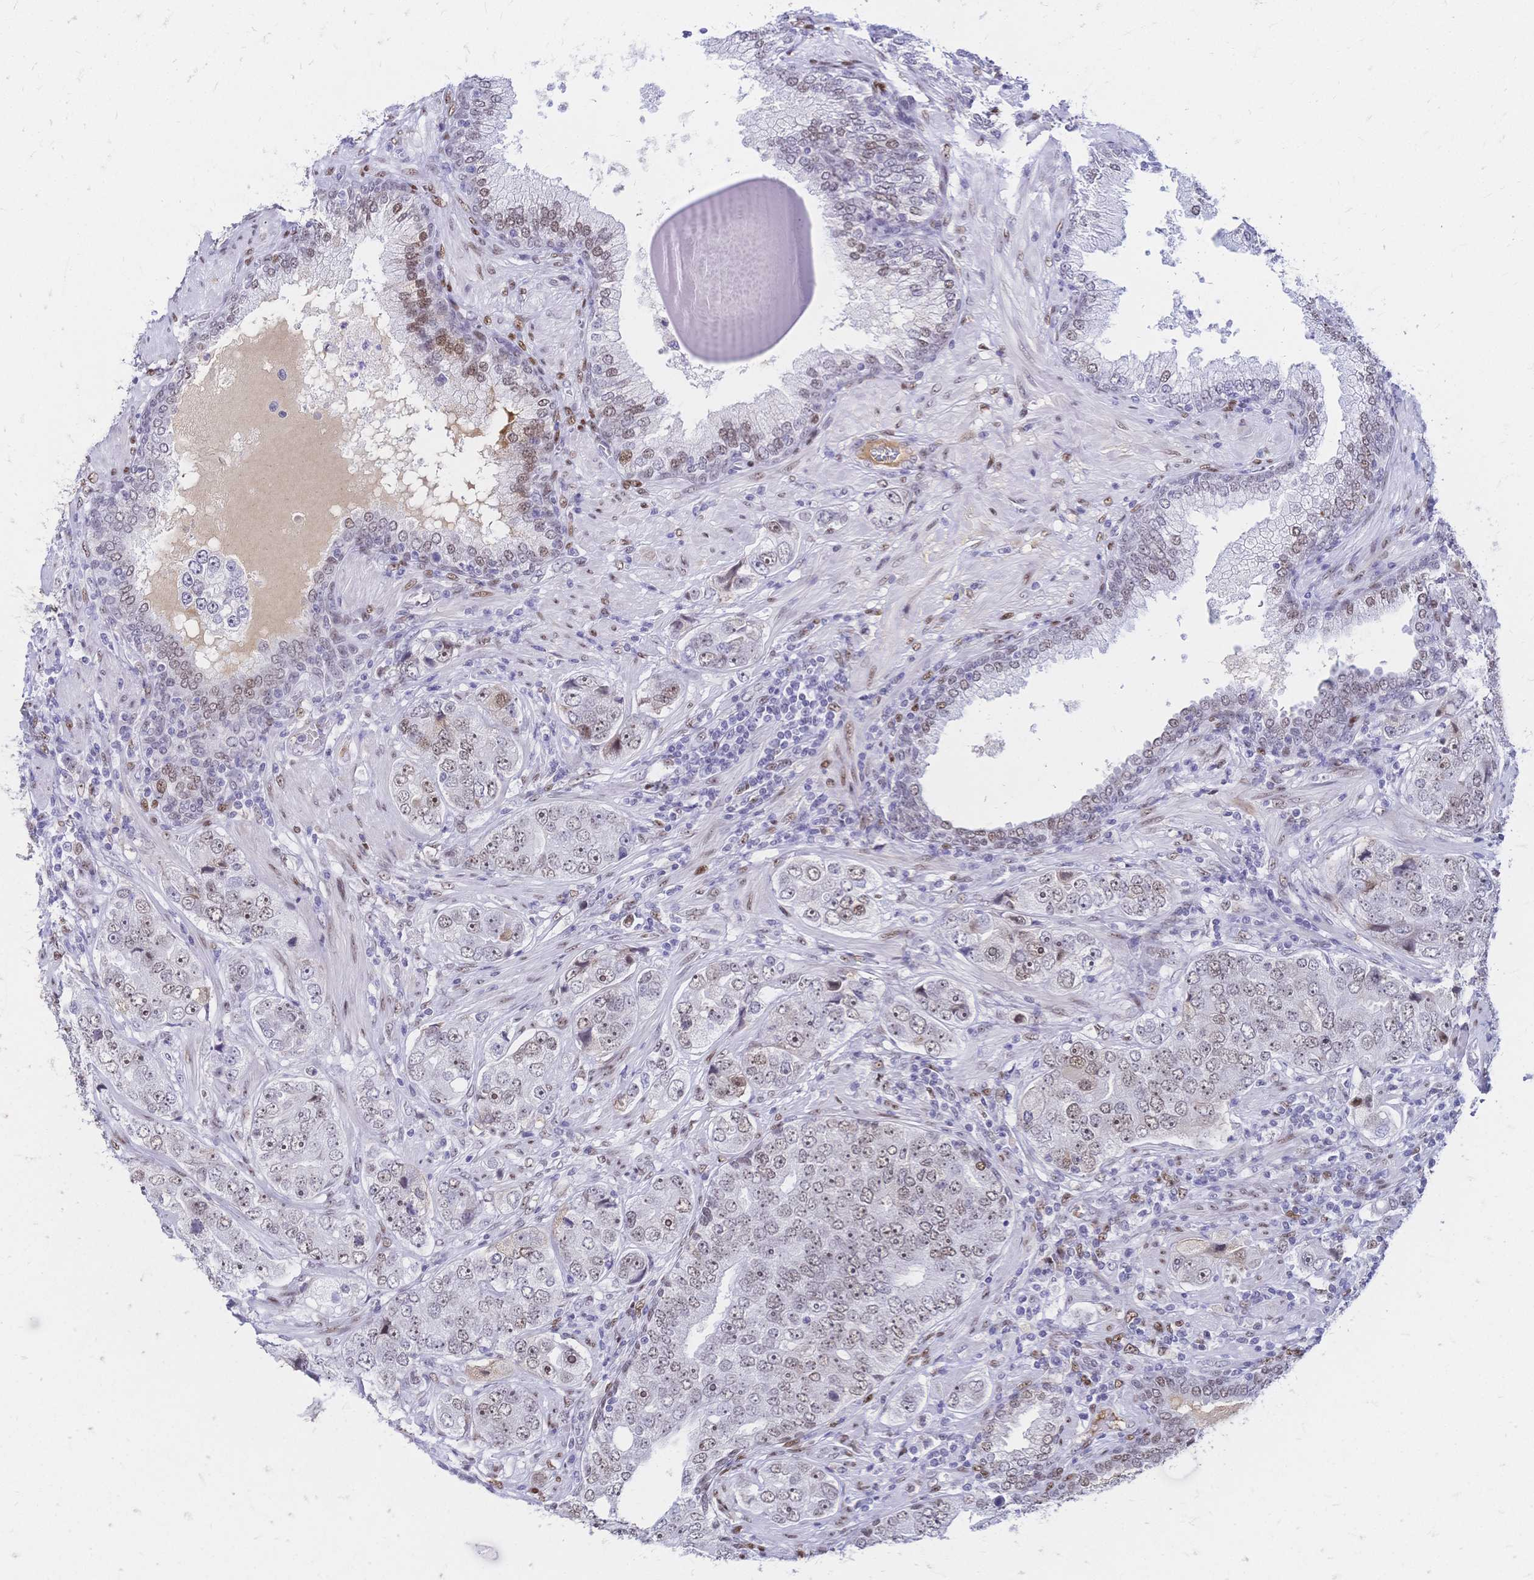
{"staining": {"intensity": "moderate", "quantity": "25%-75%", "location": "nuclear"}, "tissue": "prostate cancer", "cell_type": "Tumor cells", "image_type": "cancer", "snomed": [{"axis": "morphology", "description": "Adenocarcinoma, High grade"}, {"axis": "topography", "description": "Prostate"}], "caption": "Adenocarcinoma (high-grade) (prostate) stained with IHC displays moderate nuclear staining in about 25%-75% of tumor cells.", "gene": "NFIC", "patient": {"sex": "male", "age": 60}}